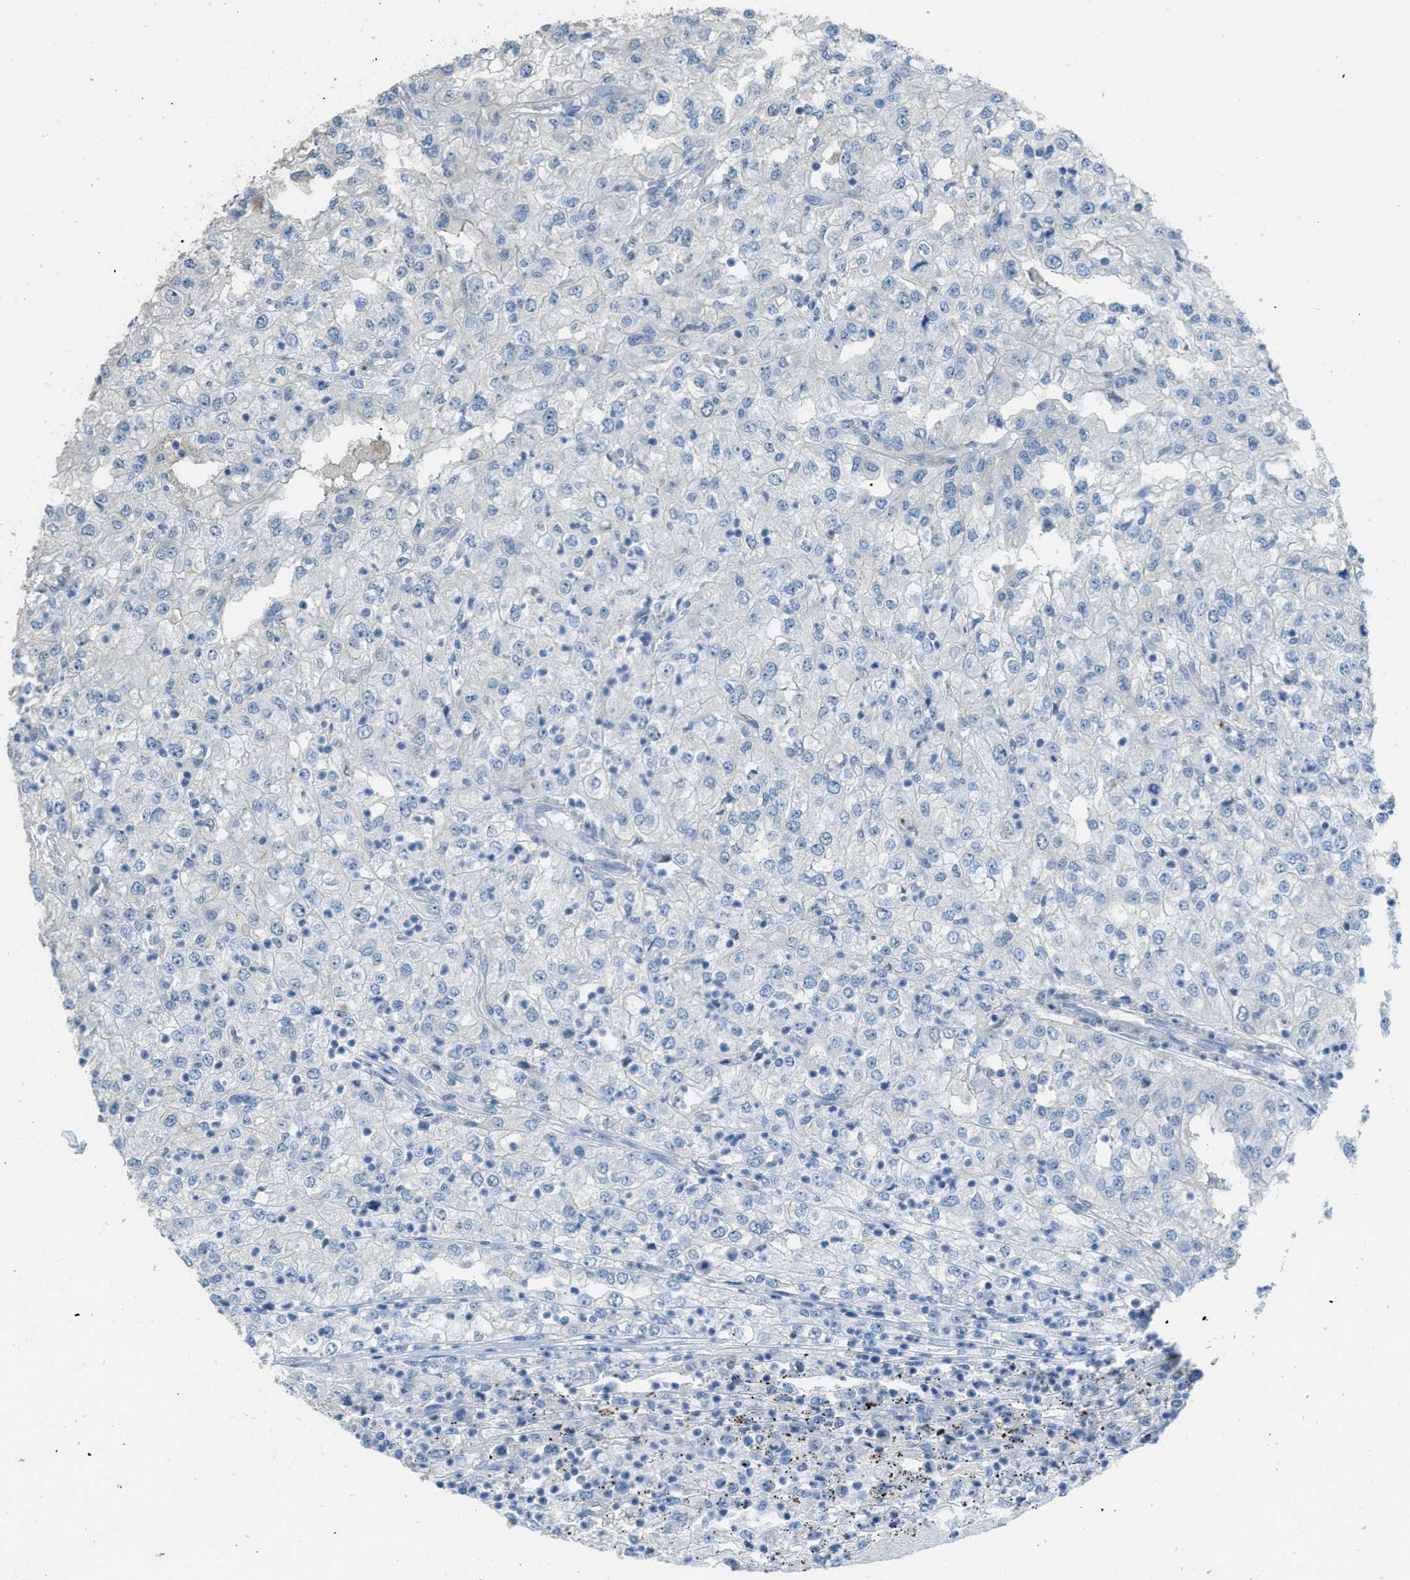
{"staining": {"intensity": "negative", "quantity": "none", "location": "none"}, "tissue": "renal cancer", "cell_type": "Tumor cells", "image_type": "cancer", "snomed": [{"axis": "morphology", "description": "Adenocarcinoma, NOS"}, {"axis": "topography", "description": "Kidney"}], "caption": "A high-resolution photomicrograph shows immunohistochemistry (IHC) staining of renal adenocarcinoma, which exhibits no significant positivity in tumor cells.", "gene": "TIMD4", "patient": {"sex": "female", "age": 54}}